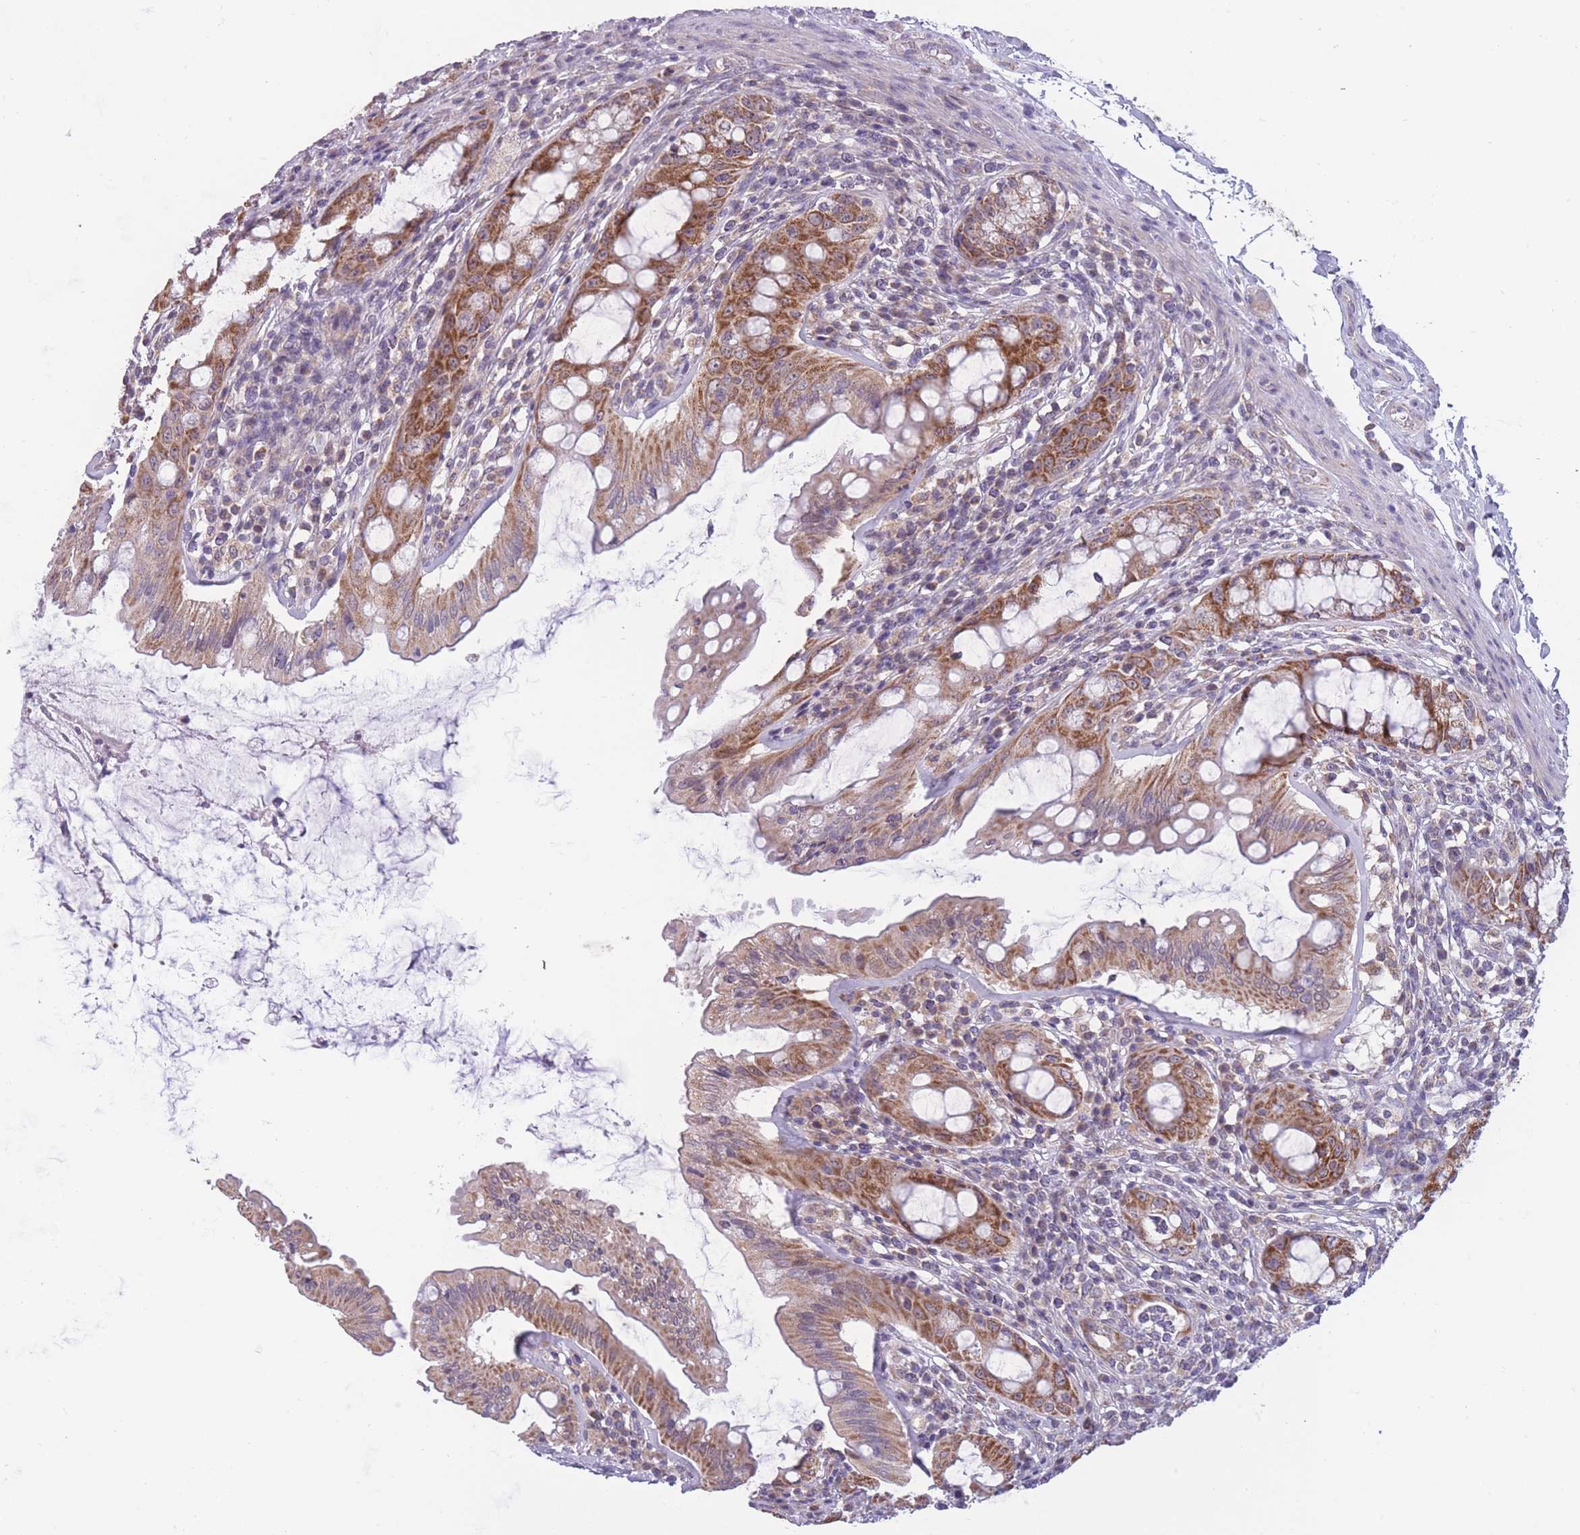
{"staining": {"intensity": "strong", "quantity": ">75%", "location": "cytoplasmic/membranous"}, "tissue": "rectum", "cell_type": "Glandular cells", "image_type": "normal", "snomed": [{"axis": "morphology", "description": "Normal tissue, NOS"}, {"axis": "topography", "description": "Rectum"}], "caption": "Immunohistochemical staining of benign rectum displays strong cytoplasmic/membranous protein expression in approximately >75% of glandular cells.", "gene": "MRPS18C", "patient": {"sex": "female", "age": 57}}